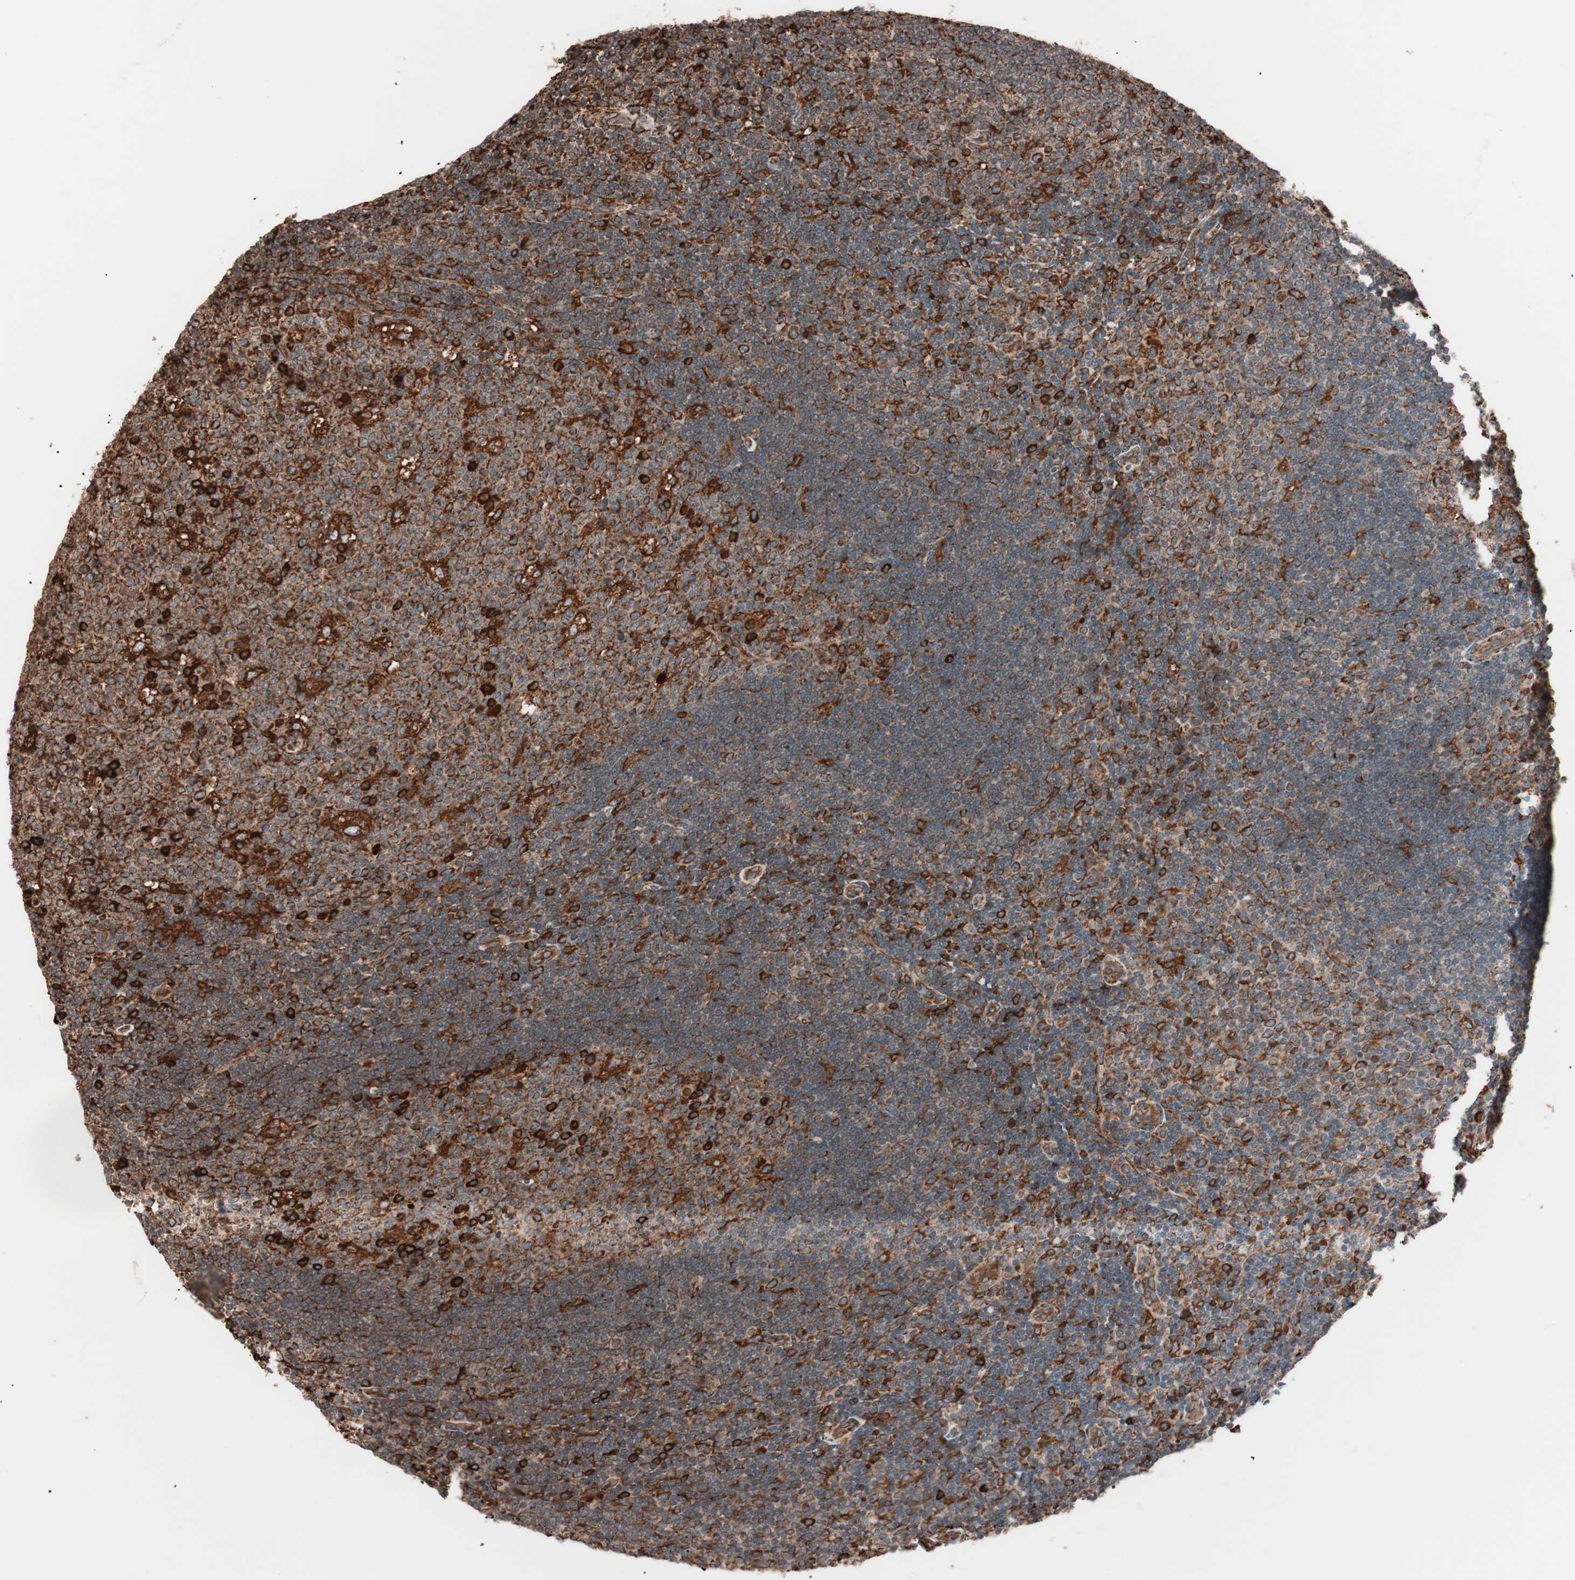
{"staining": {"intensity": "strong", "quantity": ">75%", "location": "cytoplasmic/membranous"}, "tissue": "lymph node", "cell_type": "Germinal center cells", "image_type": "normal", "snomed": [{"axis": "morphology", "description": "Normal tissue, NOS"}, {"axis": "topography", "description": "Lymph node"}, {"axis": "topography", "description": "Salivary gland"}], "caption": "Immunohistochemical staining of unremarkable human lymph node demonstrates high levels of strong cytoplasmic/membranous expression in about >75% of germinal center cells.", "gene": "VEGFA", "patient": {"sex": "male", "age": 8}}